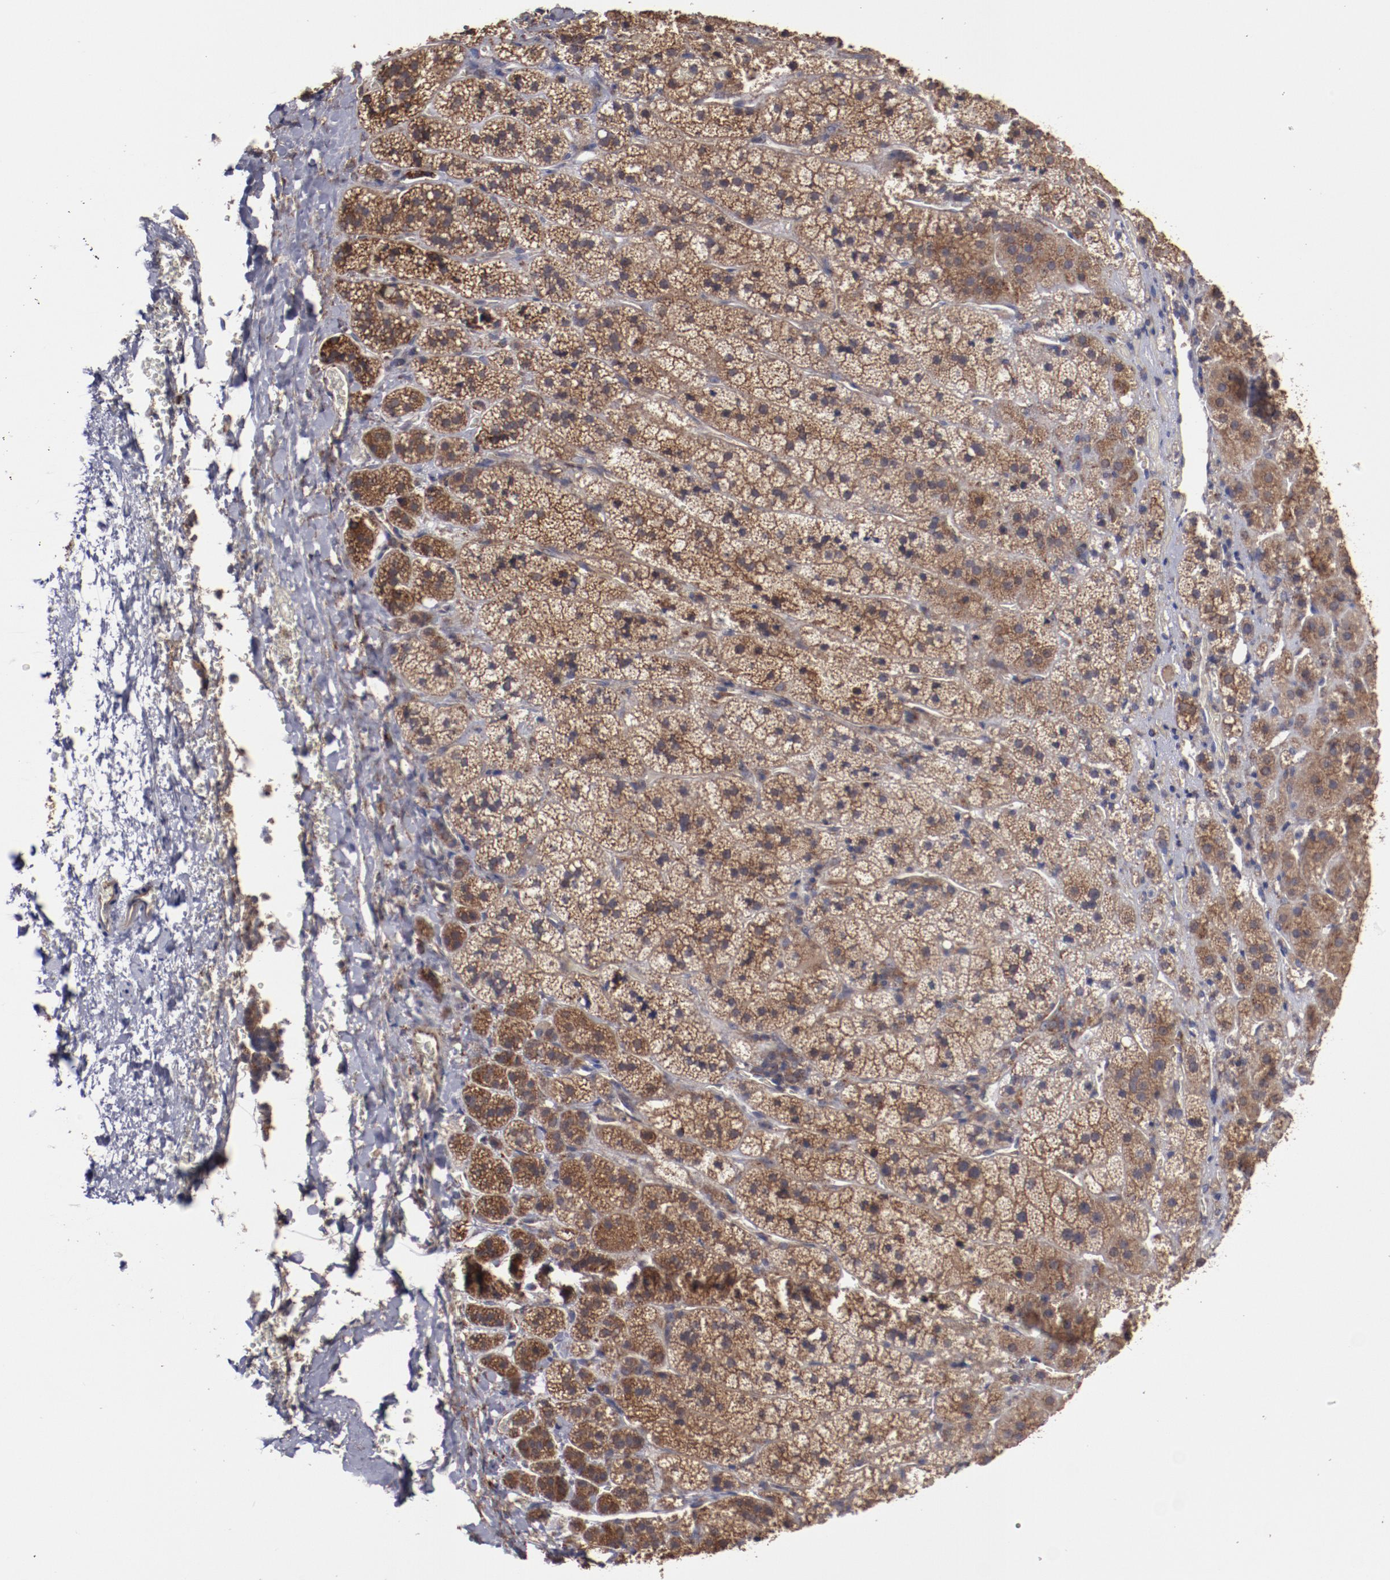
{"staining": {"intensity": "strong", "quantity": ">75%", "location": "cytoplasmic/membranous"}, "tissue": "adrenal gland", "cell_type": "Glandular cells", "image_type": "normal", "snomed": [{"axis": "morphology", "description": "Normal tissue, NOS"}, {"axis": "topography", "description": "Adrenal gland"}], "caption": "Immunohistochemical staining of benign human adrenal gland reveals high levels of strong cytoplasmic/membranous staining in about >75% of glandular cells. The staining was performed using DAB to visualize the protein expression in brown, while the nuclei were stained in blue with hematoxylin (Magnification: 20x).", "gene": "RPS4X", "patient": {"sex": "female", "age": 44}}